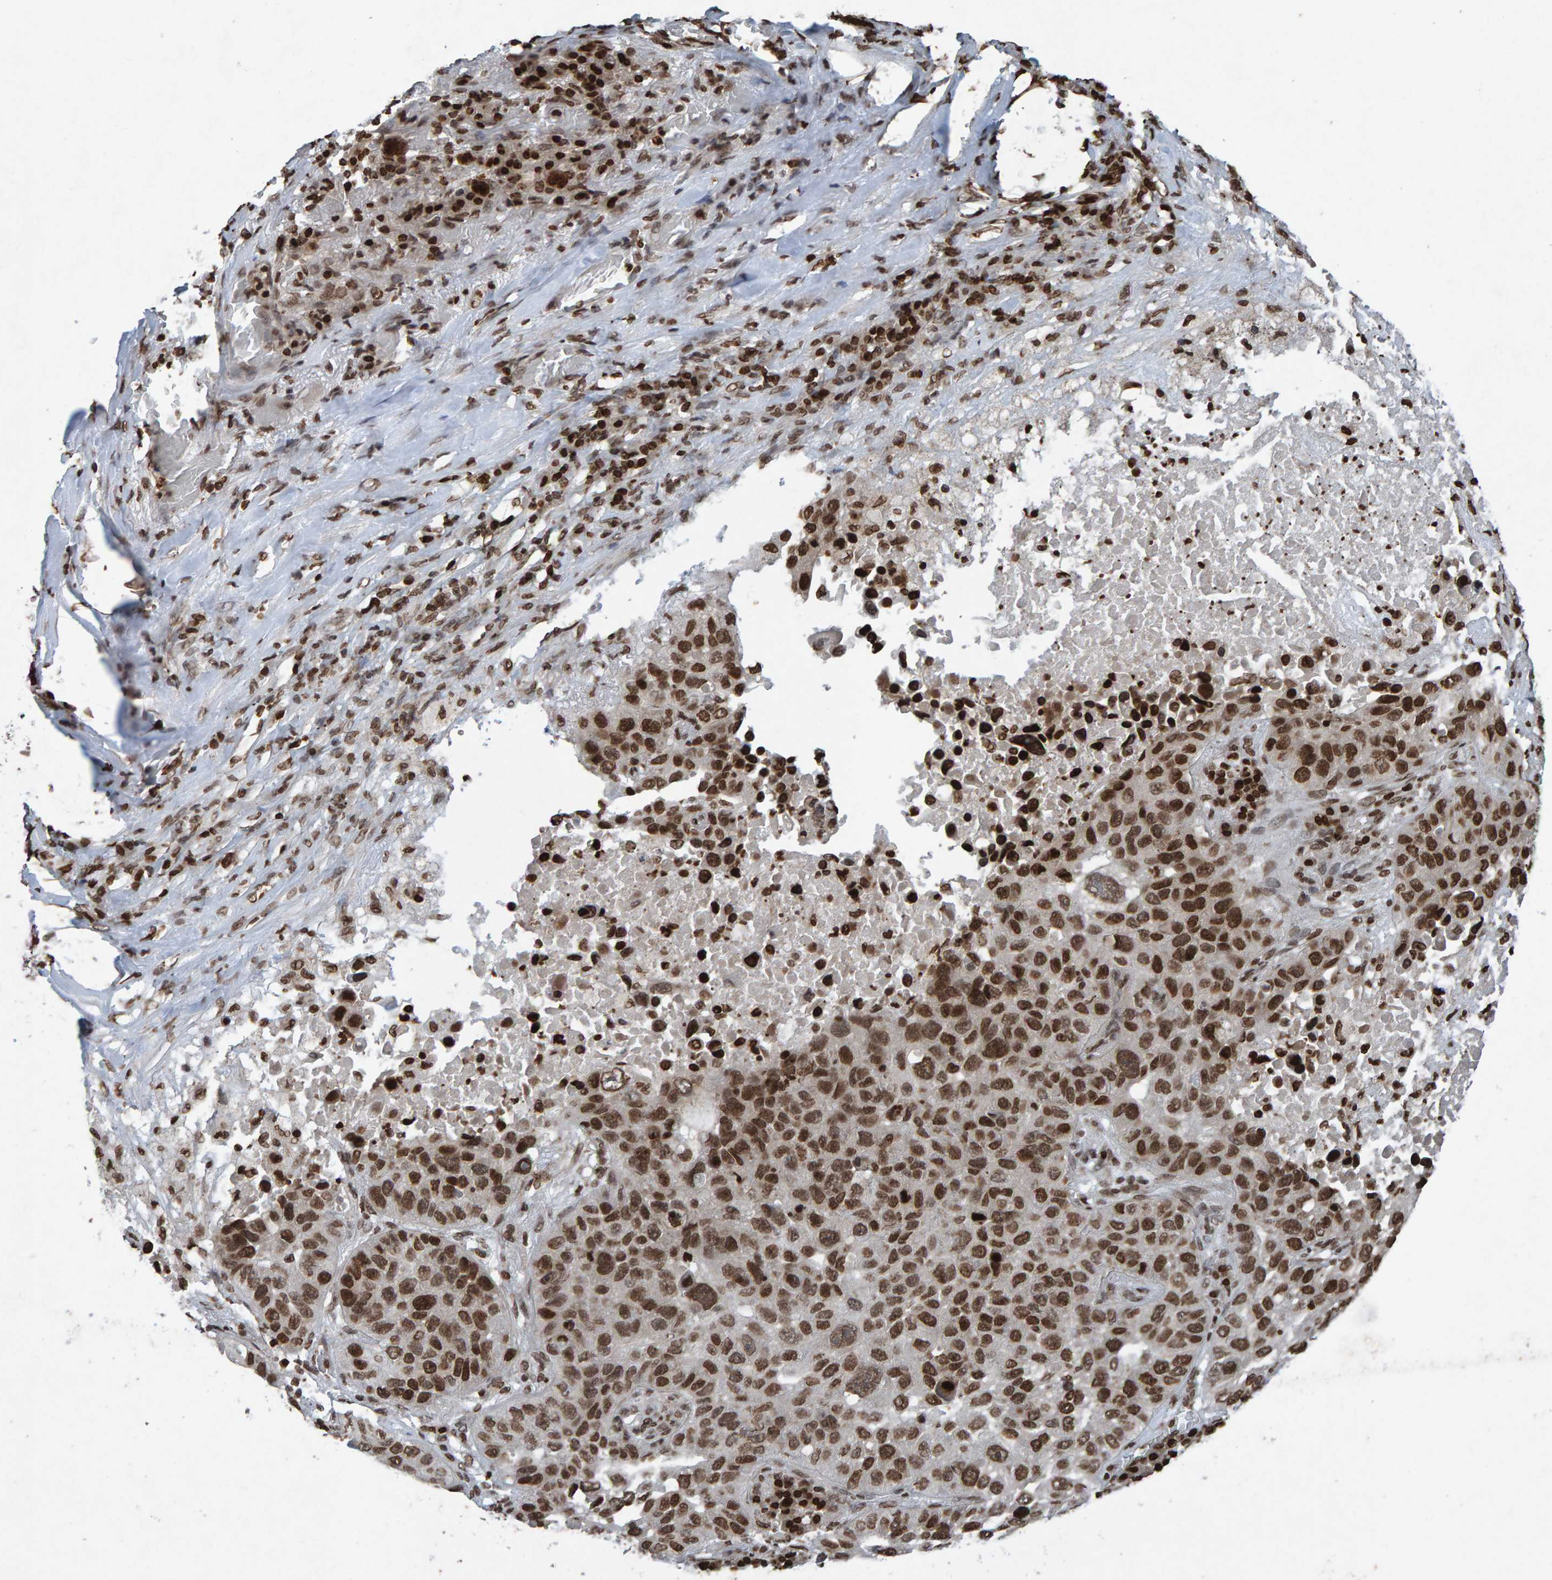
{"staining": {"intensity": "strong", "quantity": ">75%", "location": "nuclear"}, "tissue": "lung cancer", "cell_type": "Tumor cells", "image_type": "cancer", "snomed": [{"axis": "morphology", "description": "Squamous cell carcinoma, NOS"}, {"axis": "topography", "description": "Lung"}], "caption": "DAB (3,3'-diaminobenzidine) immunohistochemical staining of lung cancer (squamous cell carcinoma) shows strong nuclear protein positivity in about >75% of tumor cells.", "gene": "H2AZ1", "patient": {"sex": "male", "age": 57}}